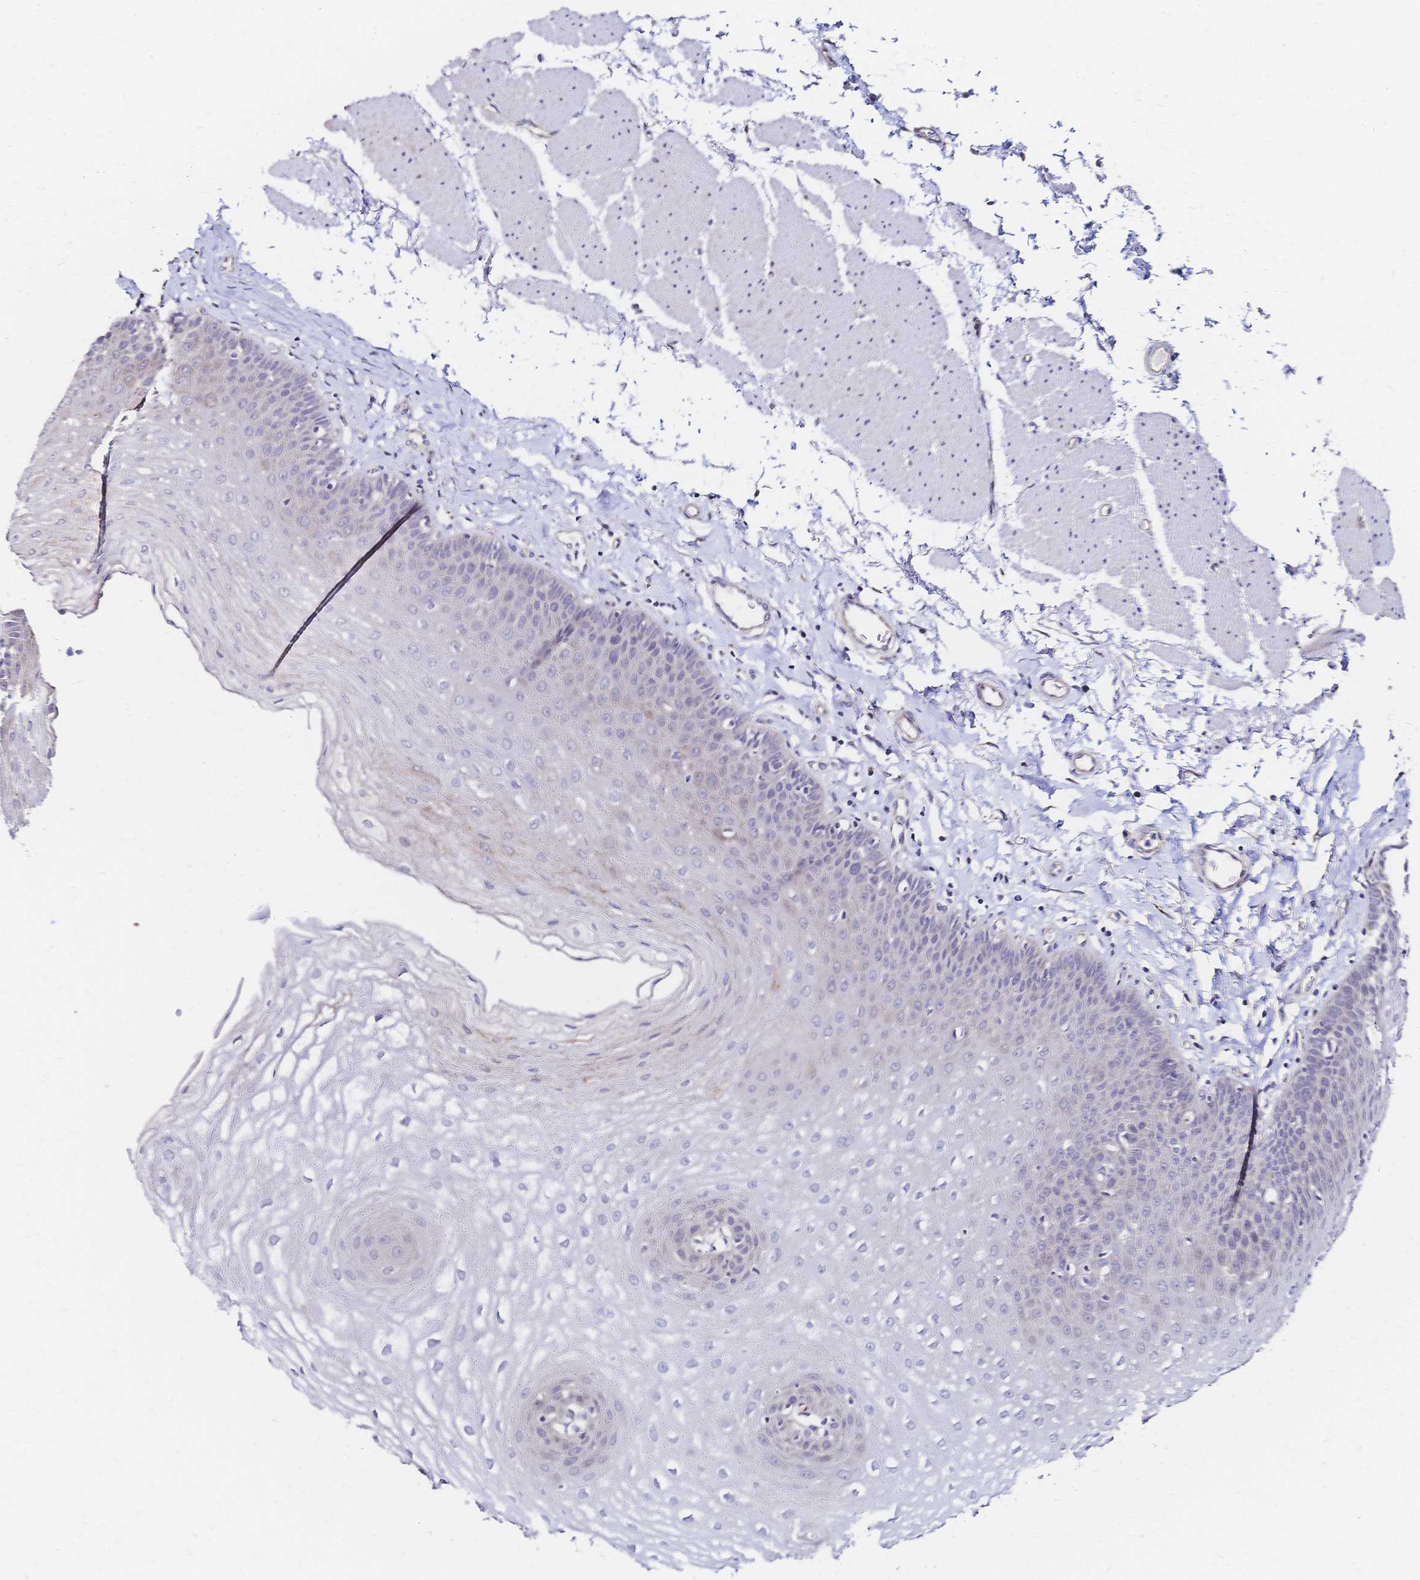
{"staining": {"intensity": "negative", "quantity": "none", "location": "none"}, "tissue": "esophagus", "cell_type": "Squamous epithelial cells", "image_type": "normal", "snomed": [{"axis": "morphology", "description": "Normal tissue, NOS"}, {"axis": "topography", "description": "Esophagus"}], "caption": "This is an immunohistochemistry photomicrograph of benign human esophagus. There is no staining in squamous epithelial cells.", "gene": "SLC5A1", "patient": {"sex": "female", "age": 81}}